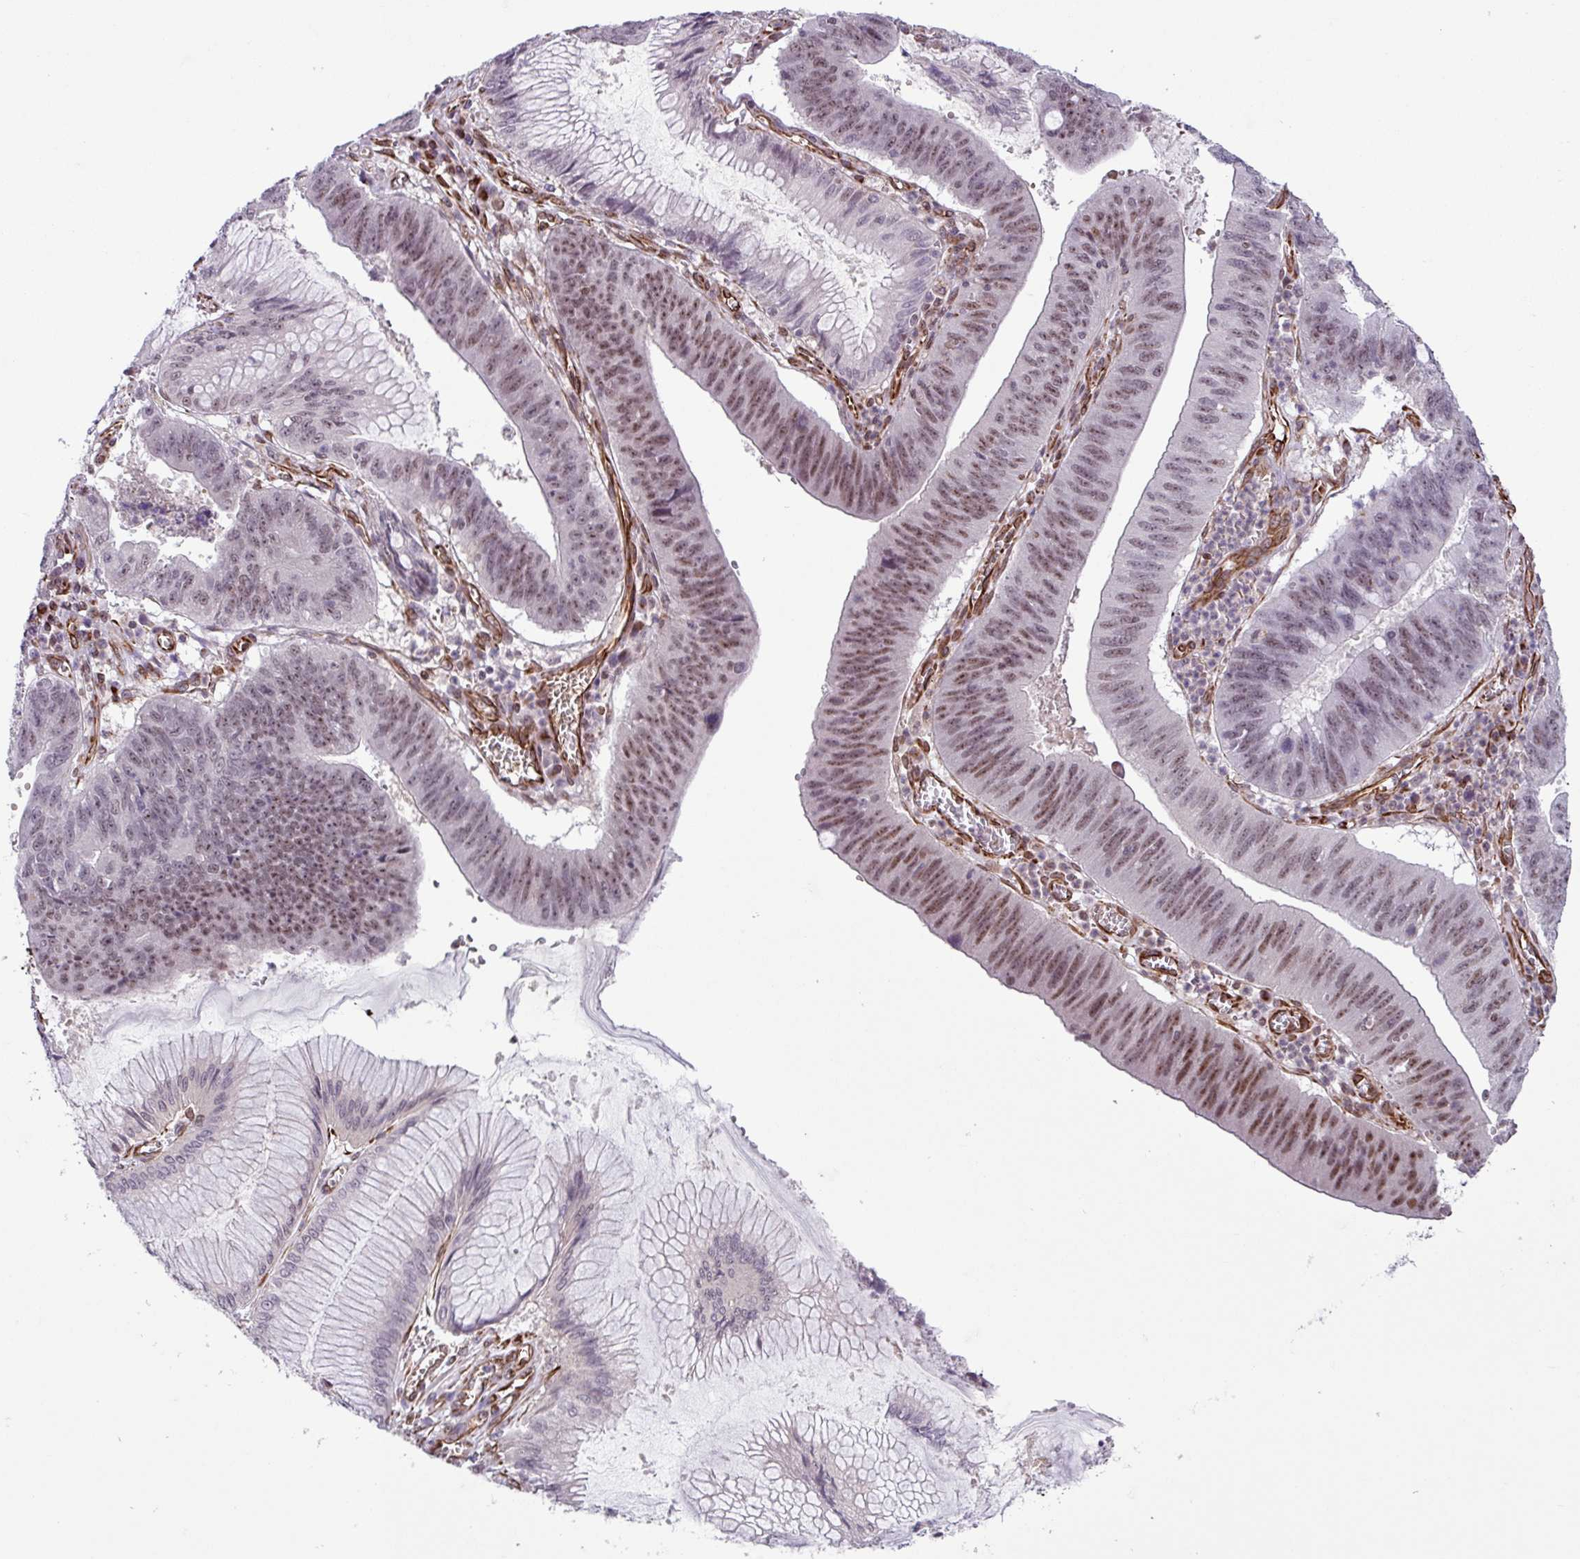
{"staining": {"intensity": "moderate", "quantity": ">75%", "location": "nuclear"}, "tissue": "stomach cancer", "cell_type": "Tumor cells", "image_type": "cancer", "snomed": [{"axis": "morphology", "description": "Adenocarcinoma, NOS"}, {"axis": "topography", "description": "Stomach"}], "caption": "Stomach adenocarcinoma stained with IHC shows moderate nuclear staining in about >75% of tumor cells.", "gene": "CHD3", "patient": {"sex": "male", "age": 59}}